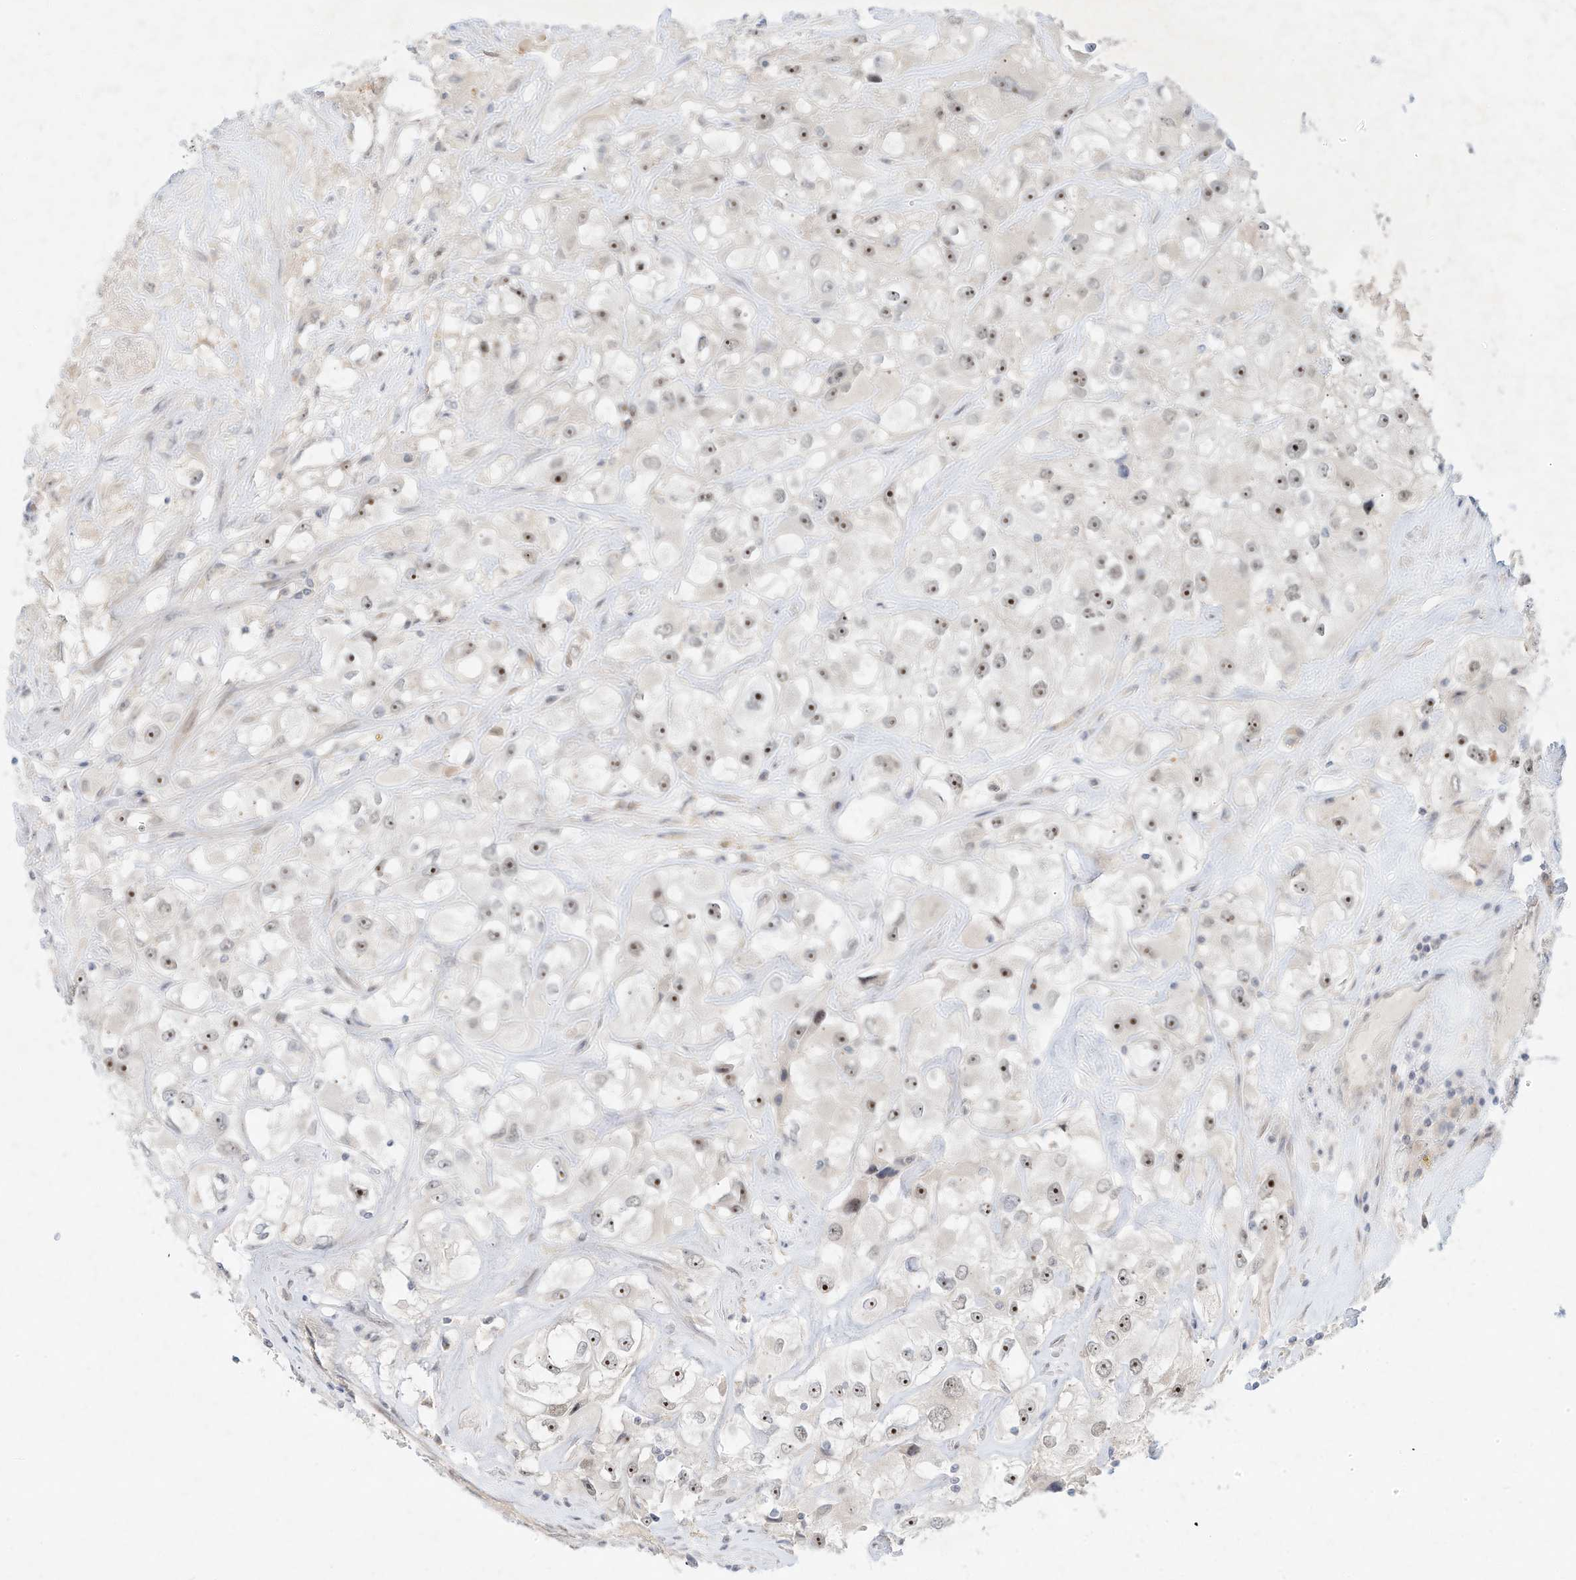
{"staining": {"intensity": "moderate", "quantity": "25%-75%", "location": "nuclear"}, "tissue": "renal cancer", "cell_type": "Tumor cells", "image_type": "cancer", "snomed": [{"axis": "morphology", "description": "Adenocarcinoma, NOS"}, {"axis": "topography", "description": "Kidney"}], "caption": "Renal adenocarcinoma stained with a brown dye exhibits moderate nuclear positive expression in approximately 25%-75% of tumor cells.", "gene": "PAK6", "patient": {"sex": "female", "age": 52}}